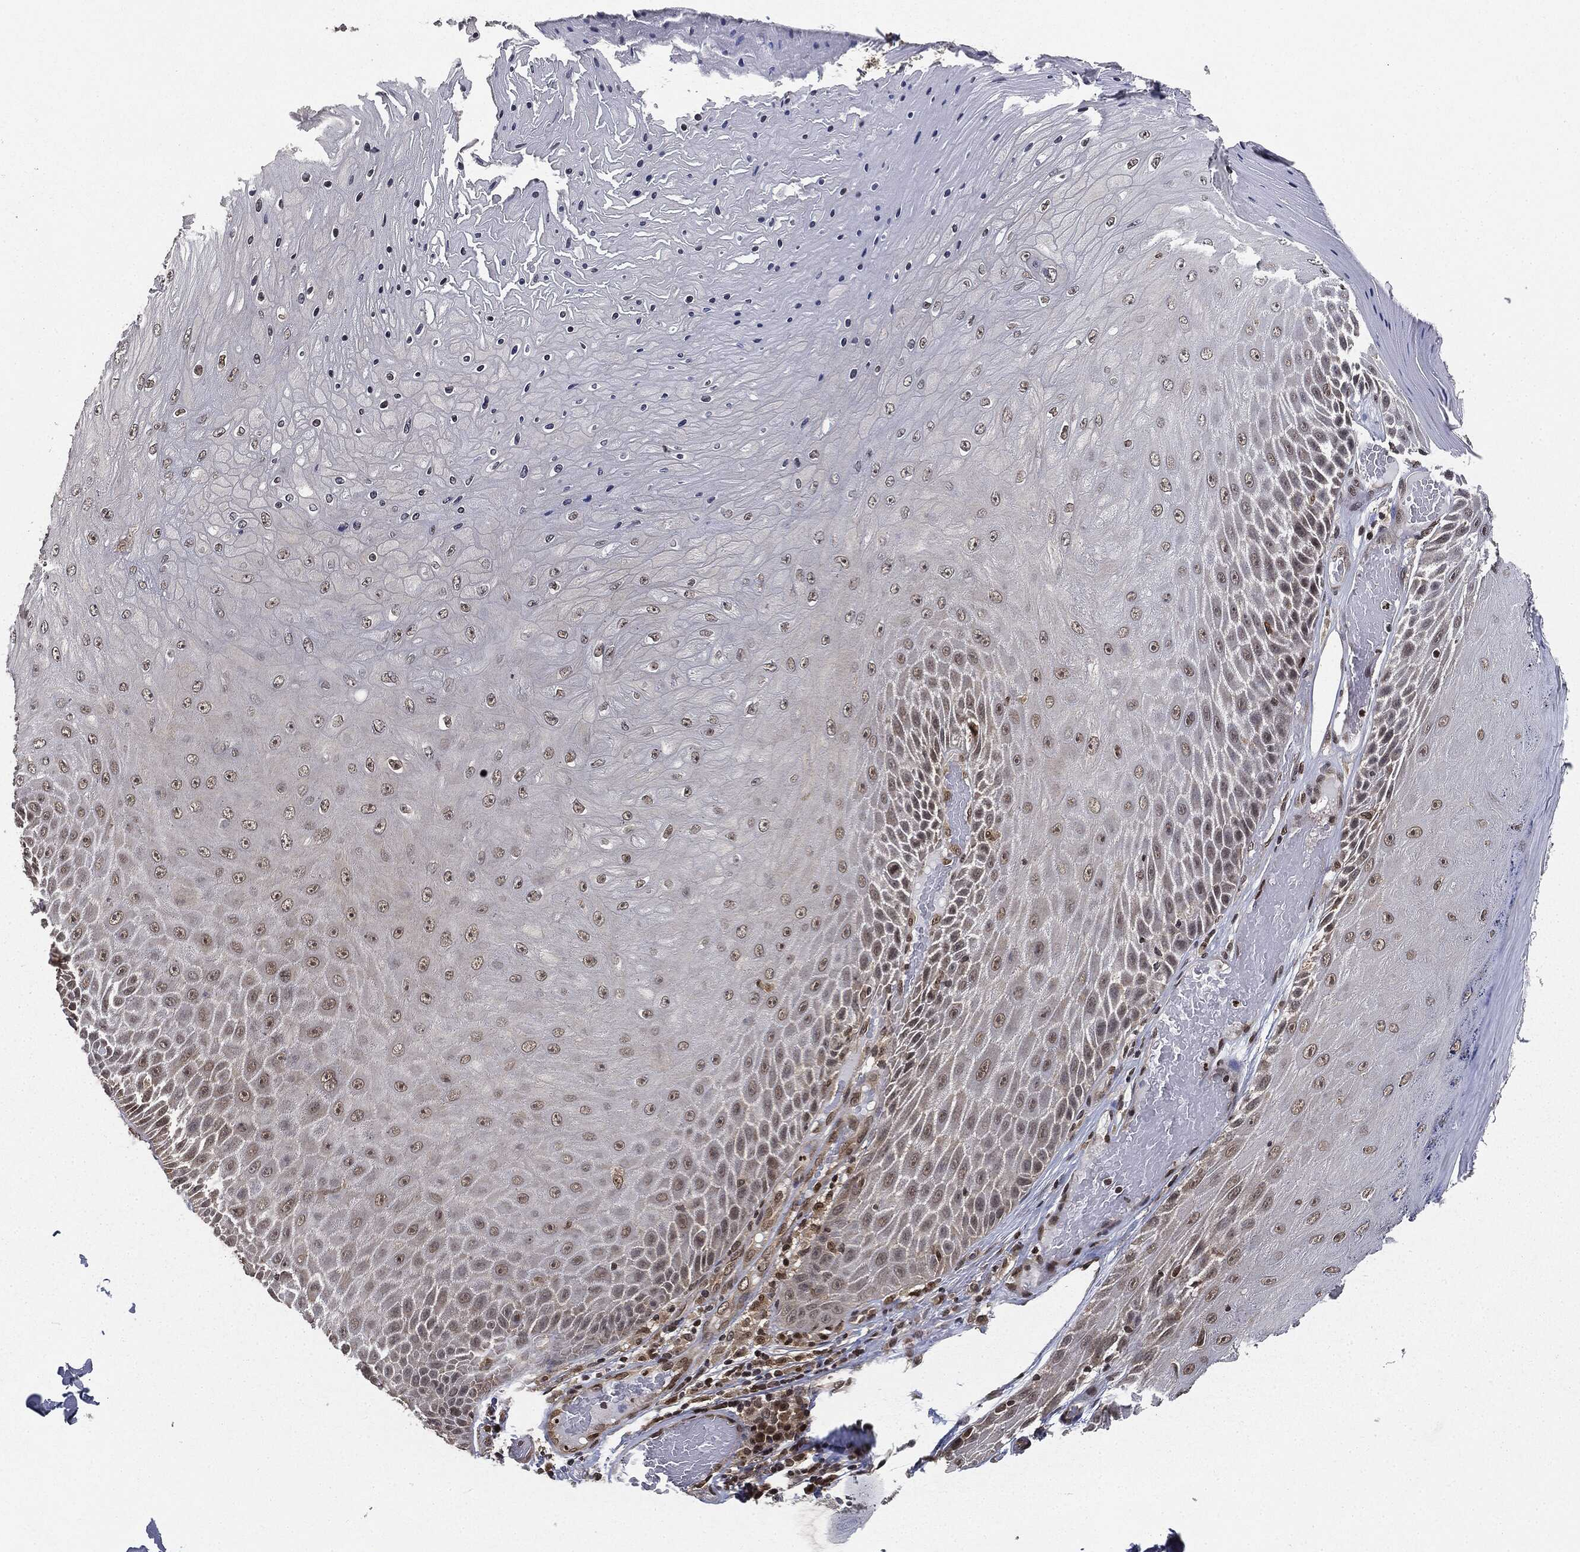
{"staining": {"intensity": "weak", "quantity": "<25%", "location": "nuclear"}, "tissue": "skin cancer", "cell_type": "Tumor cells", "image_type": "cancer", "snomed": [{"axis": "morphology", "description": "Squamous cell carcinoma, NOS"}, {"axis": "topography", "description": "Skin"}], "caption": "Squamous cell carcinoma (skin) stained for a protein using IHC displays no positivity tumor cells.", "gene": "TBC1D22A", "patient": {"sex": "male", "age": 62}}